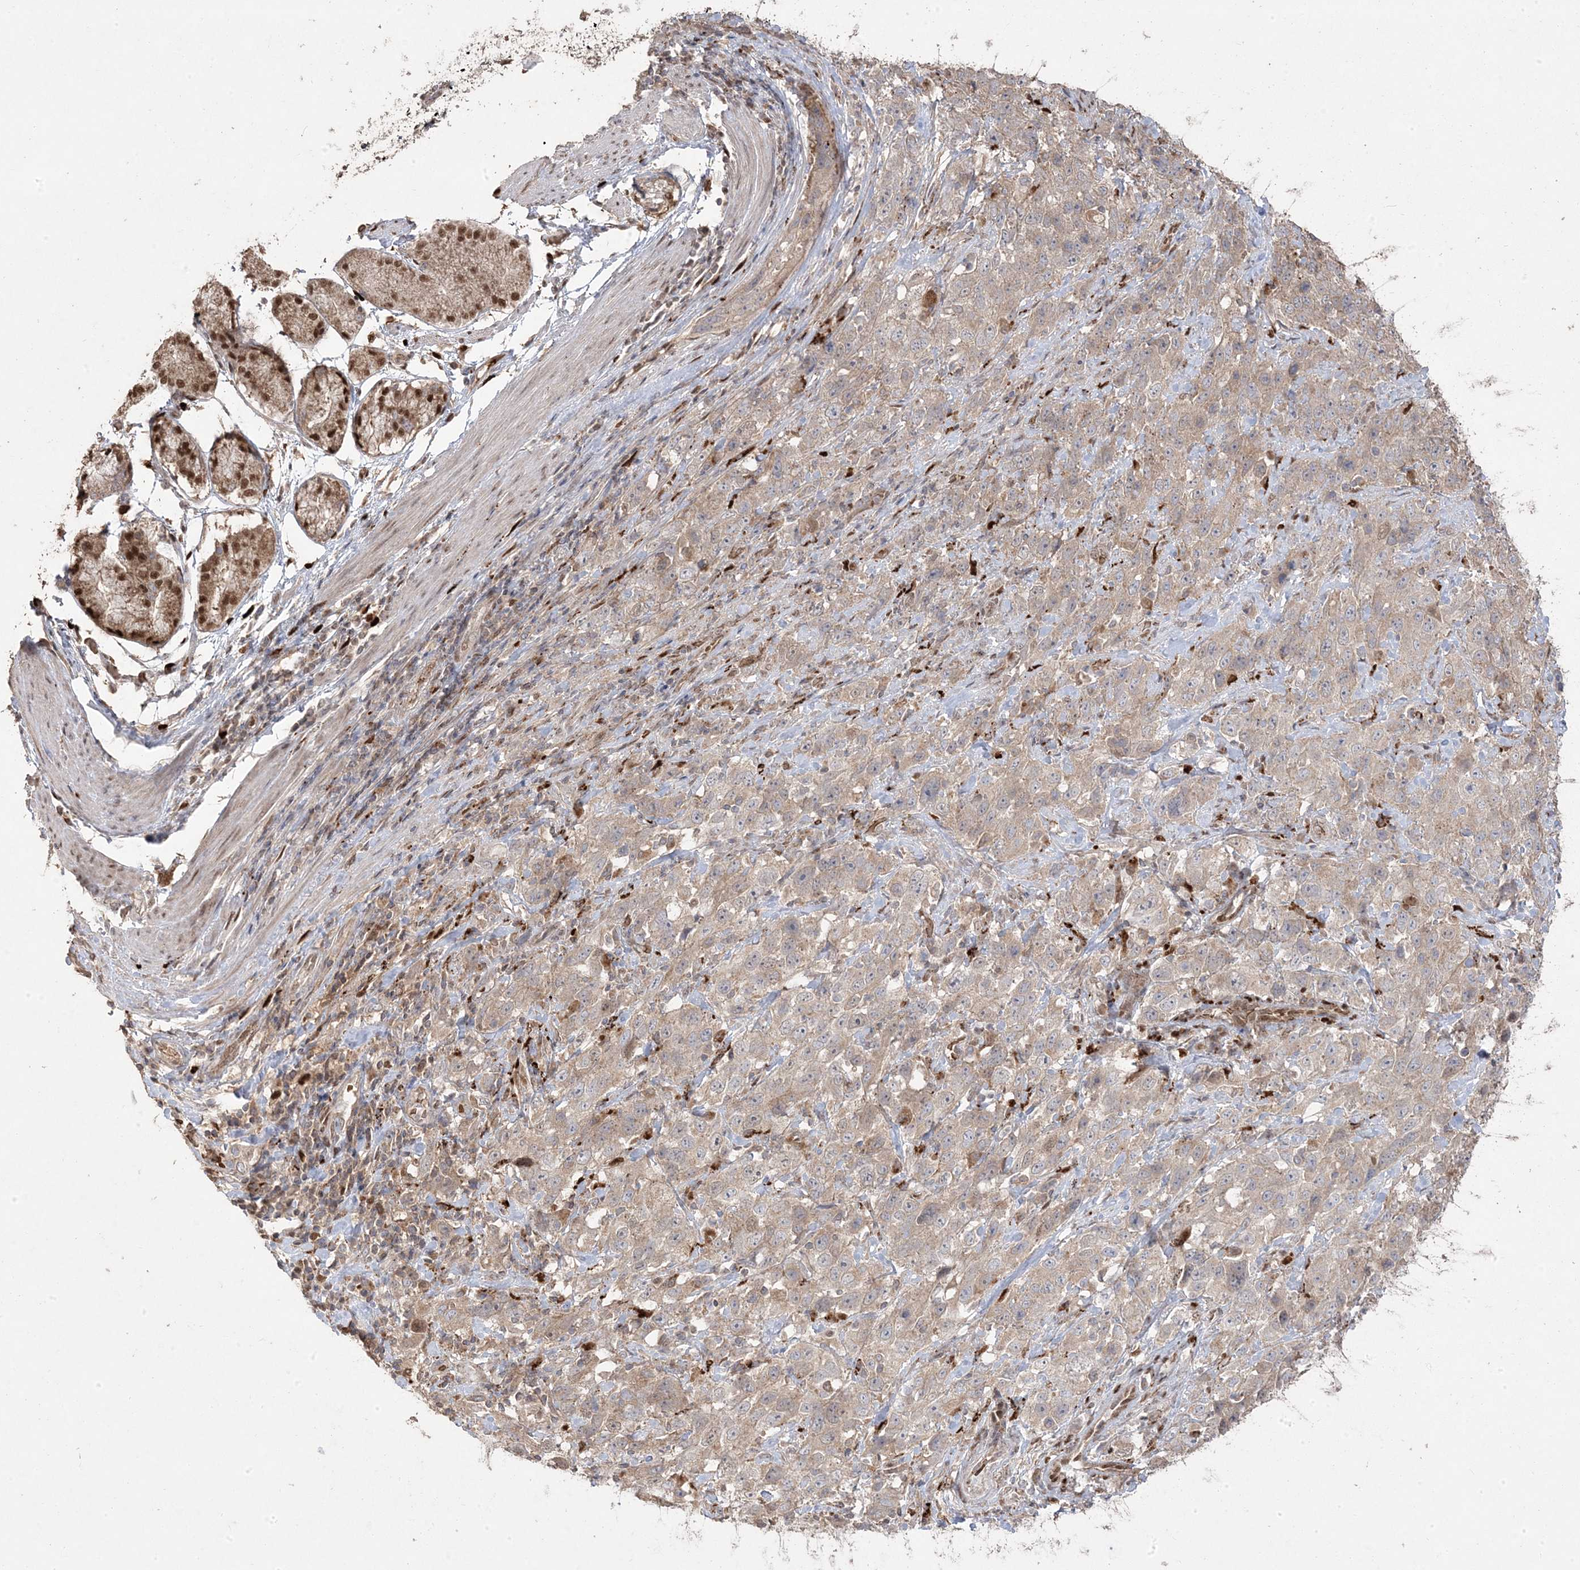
{"staining": {"intensity": "weak", "quantity": ">75%", "location": "cytoplasmic/membranous"}, "tissue": "stomach cancer", "cell_type": "Tumor cells", "image_type": "cancer", "snomed": [{"axis": "morphology", "description": "Normal tissue, NOS"}, {"axis": "morphology", "description": "Adenocarcinoma, NOS"}, {"axis": "topography", "description": "Lymph node"}, {"axis": "topography", "description": "Stomach"}], "caption": "Brown immunohistochemical staining in stomach cancer (adenocarcinoma) shows weak cytoplasmic/membranous staining in approximately >75% of tumor cells. (DAB (3,3'-diaminobenzidine) IHC with brightfield microscopy, high magnification).", "gene": "PPOX", "patient": {"sex": "male", "age": 48}}